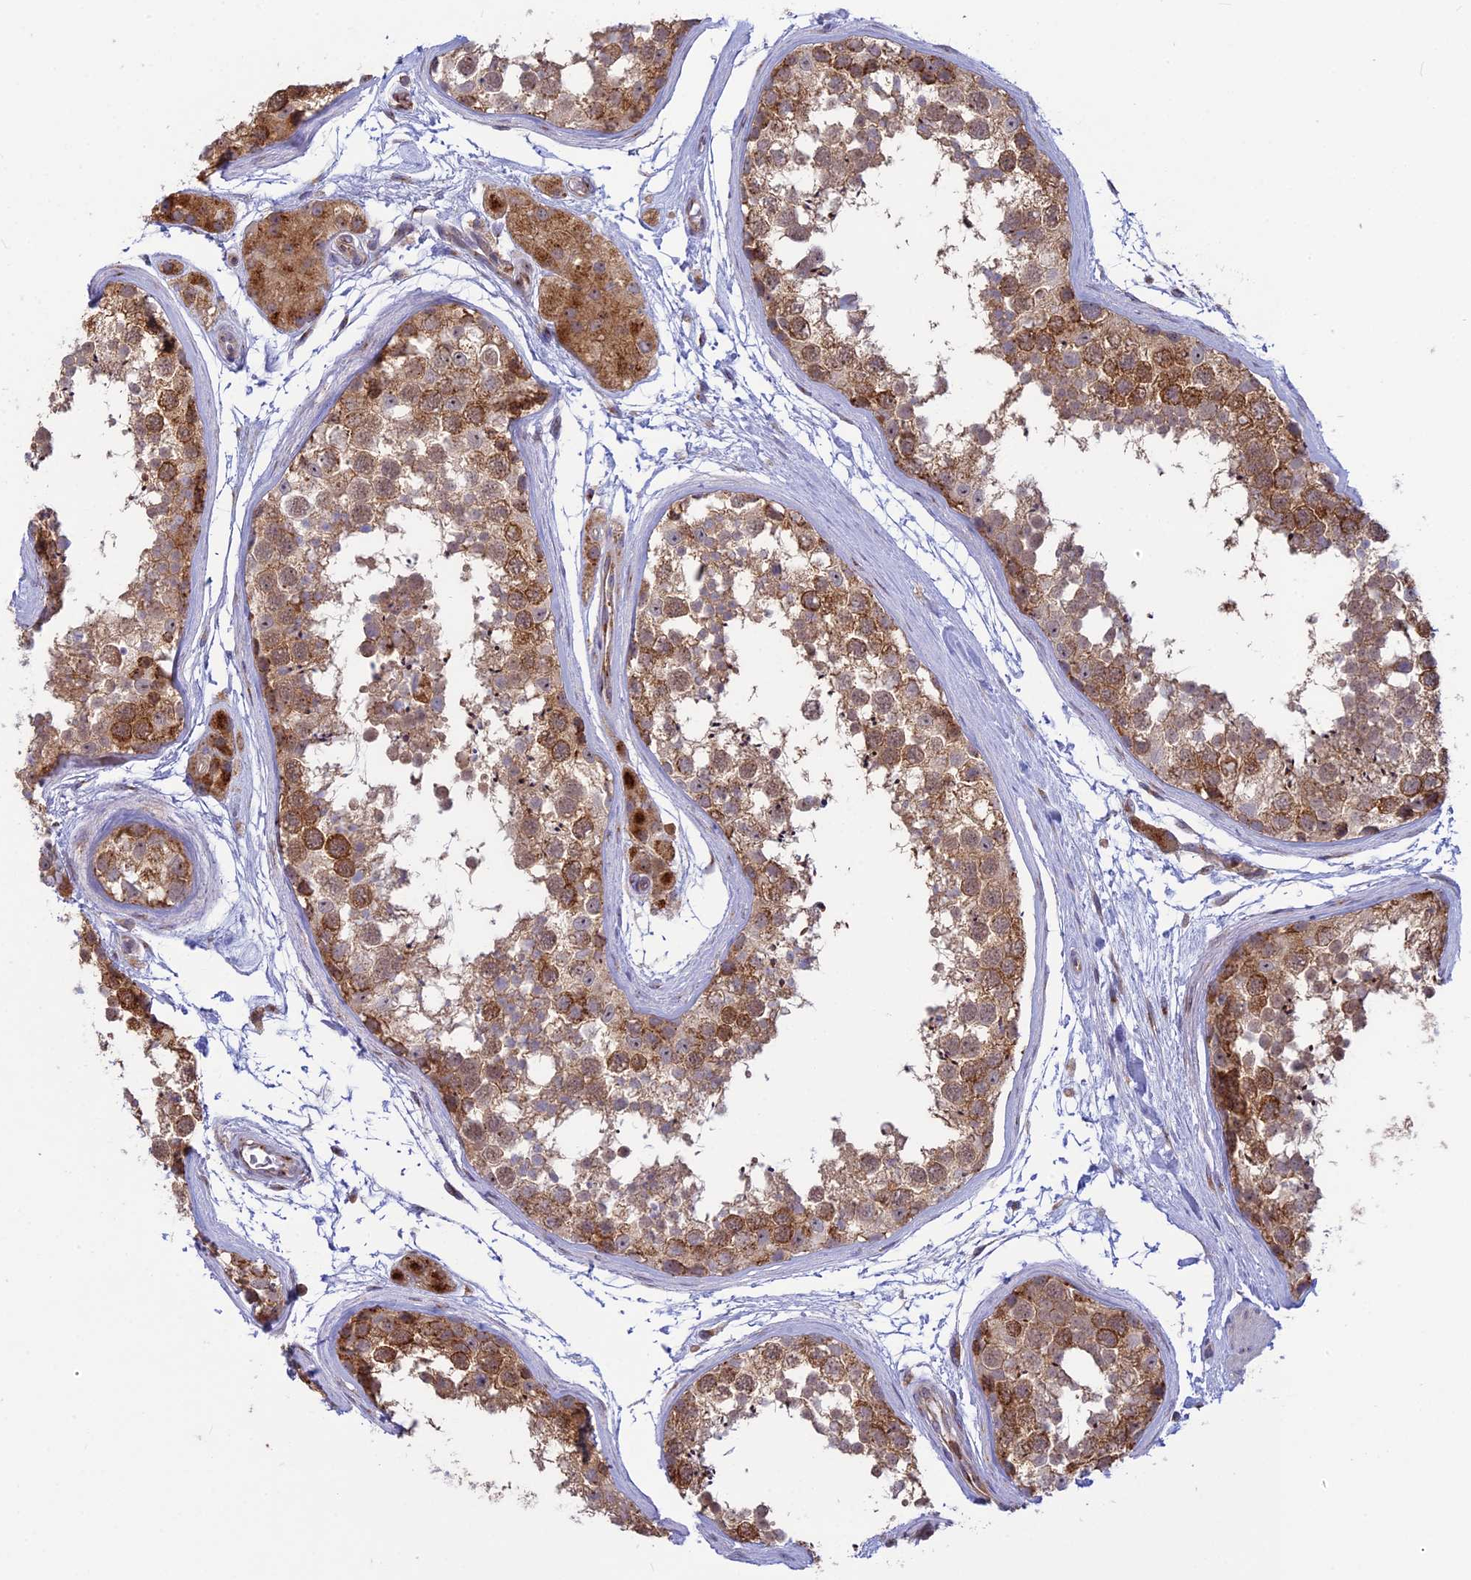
{"staining": {"intensity": "strong", "quantity": "25%-75%", "location": "cytoplasmic/membranous"}, "tissue": "testis", "cell_type": "Cells in seminiferous ducts", "image_type": "normal", "snomed": [{"axis": "morphology", "description": "Normal tissue, NOS"}, {"axis": "topography", "description": "Testis"}], "caption": "An image of testis stained for a protein displays strong cytoplasmic/membranous brown staining in cells in seminiferous ducts. (DAB = brown stain, brightfield microscopy at high magnification).", "gene": "CLINT1", "patient": {"sex": "male", "age": 56}}